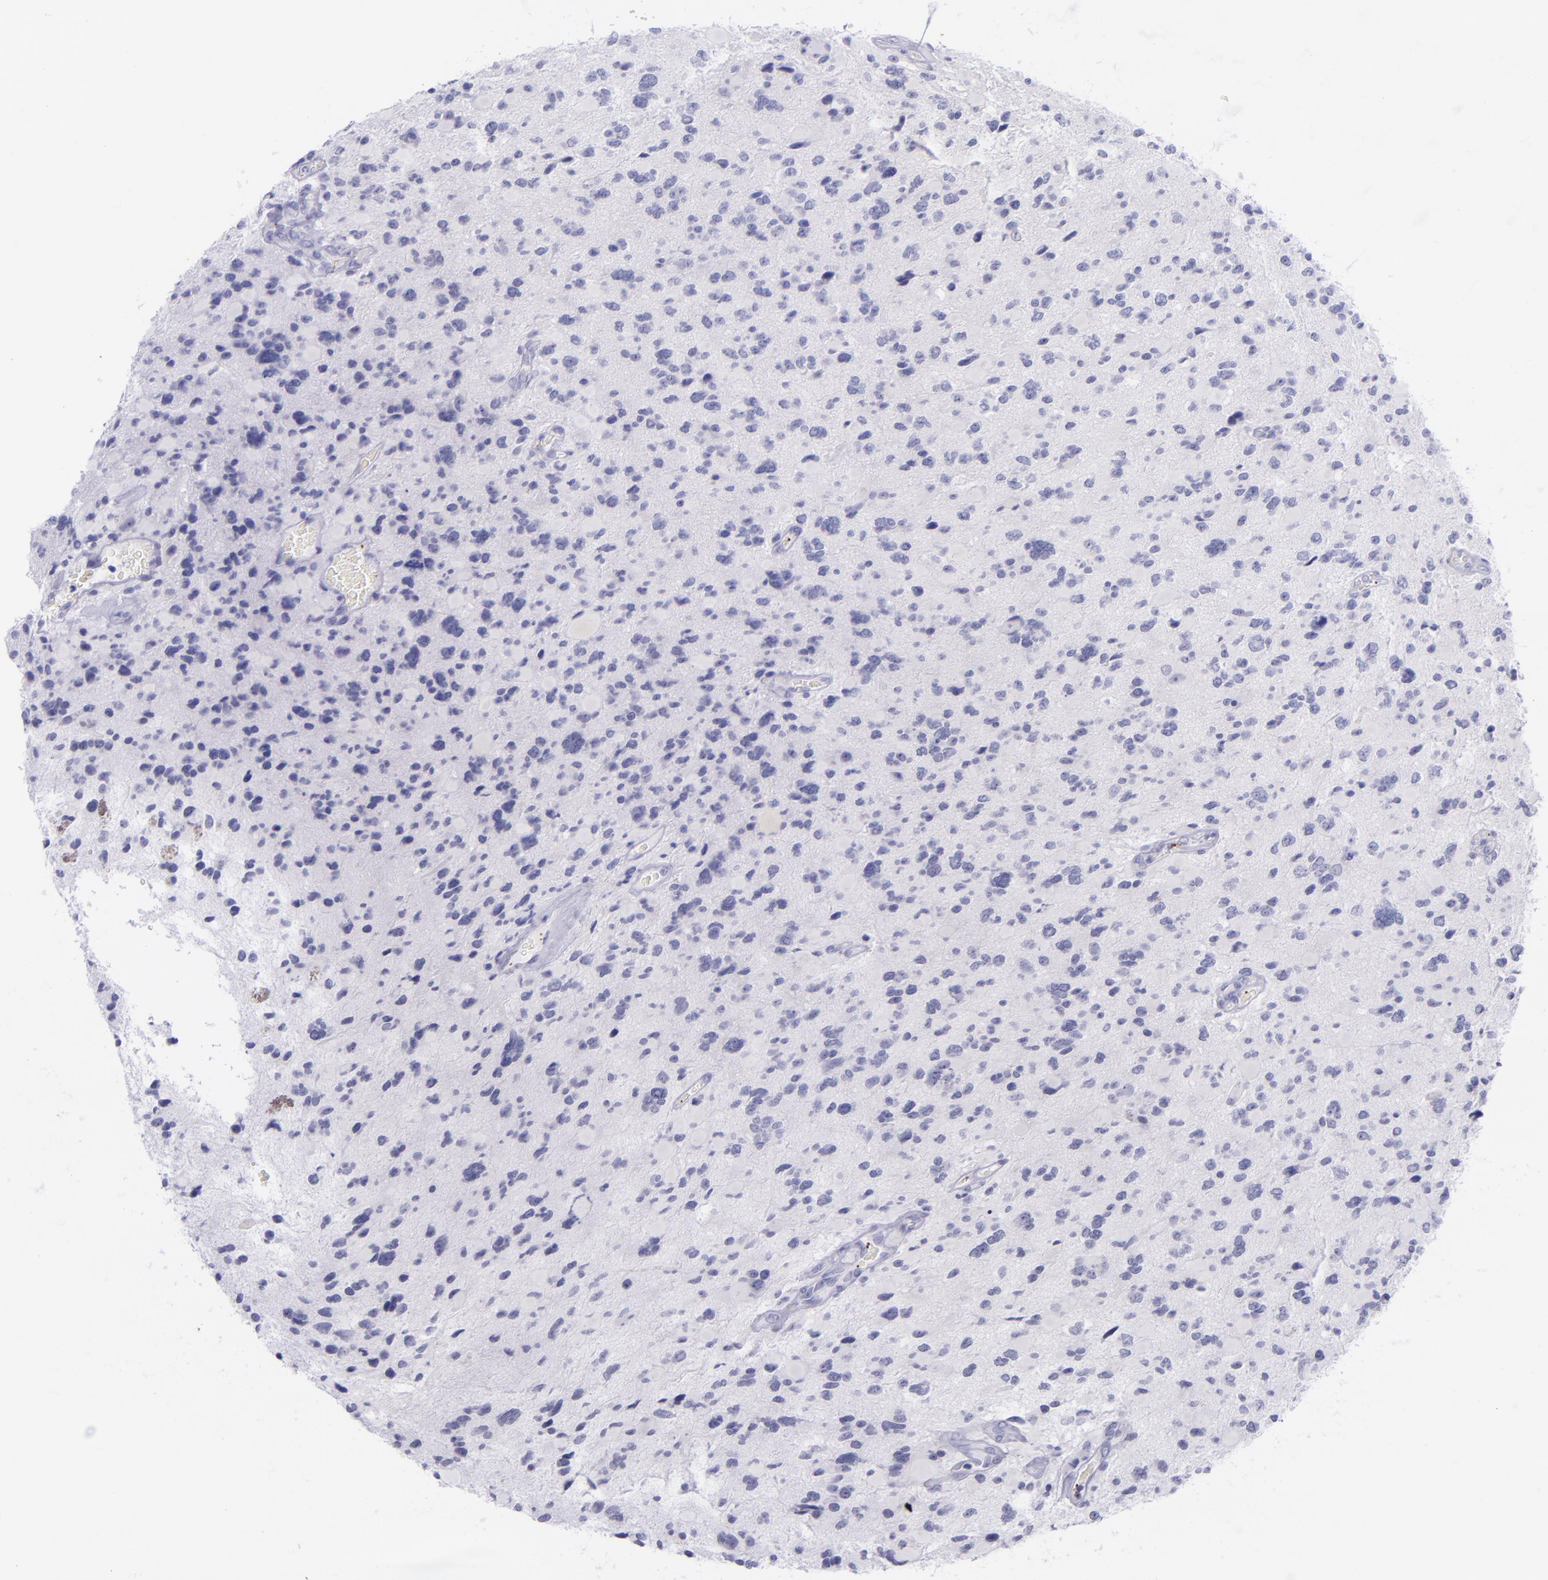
{"staining": {"intensity": "negative", "quantity": "none", "location": "none"}, "tissue": "glioma", "cell_type": "Tumor cells", "image_type": "cancer", "snomed": [{"axis": "morphology", "description": "Glioma, malignant, High grade"}, {"axis": "topography", "description": "Brain"}], "caption": "An image of glioma stained for a protein shows no brown staining in tumor cells.", "gene": "SELE", "patient": {"sex": "female", "age": 37}}